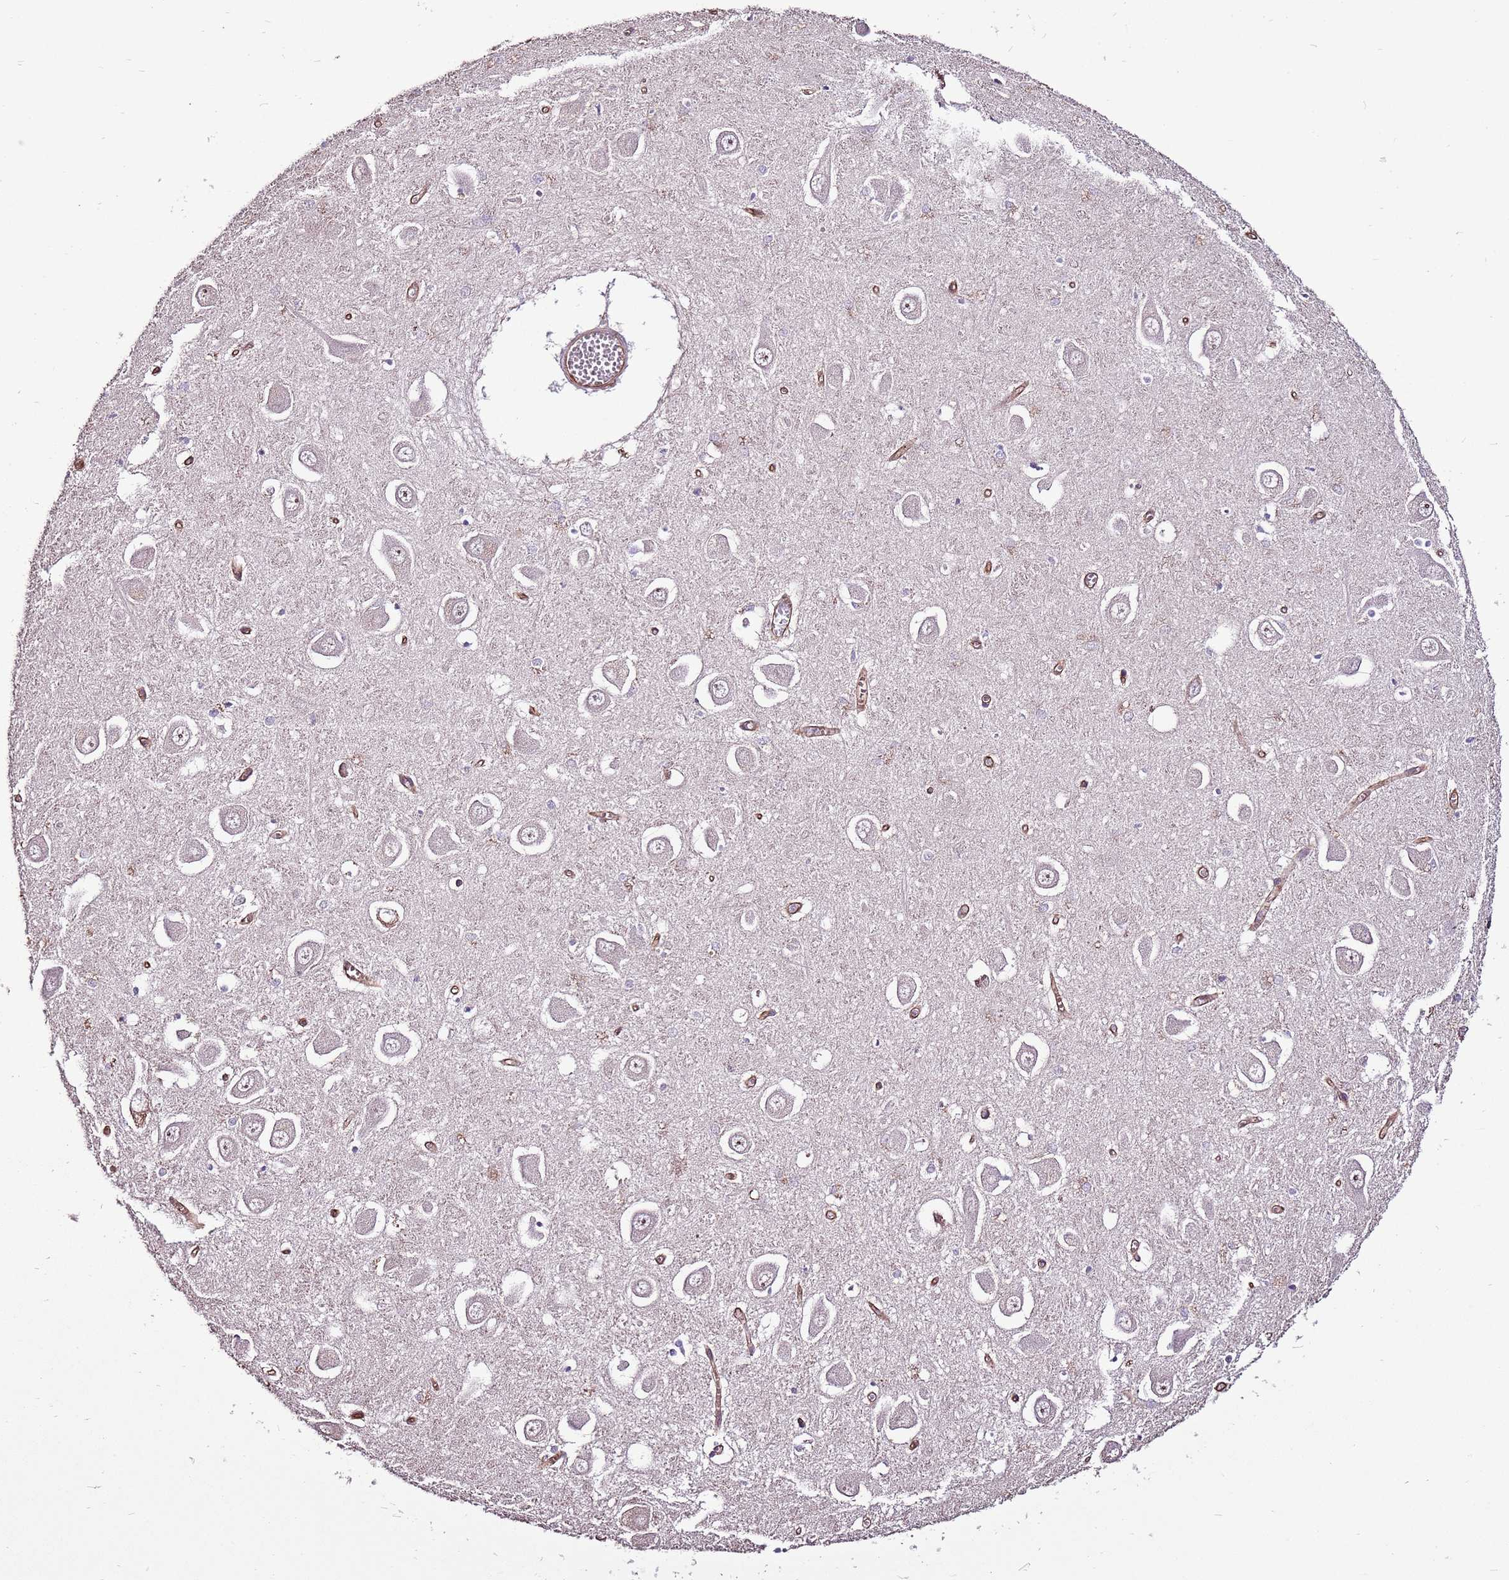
{"staining": {"intensity": "negative", "quantity": "none", "location": "none"}, "tissue": "hippocampus", "cell_type": "Glial cells", "image_type": "normal", "snomed": [{"axis": "morphology", "description": "Normal tissue, NOS"}, {"axis": "topography", "description": "Hippocampus"}], "caption": "This is an immunohistochemistry image of normal hippocampus. There is no expression in glial cells.", "gene": "ZNF827", "patient": {"sex": "male", "age": 70}}